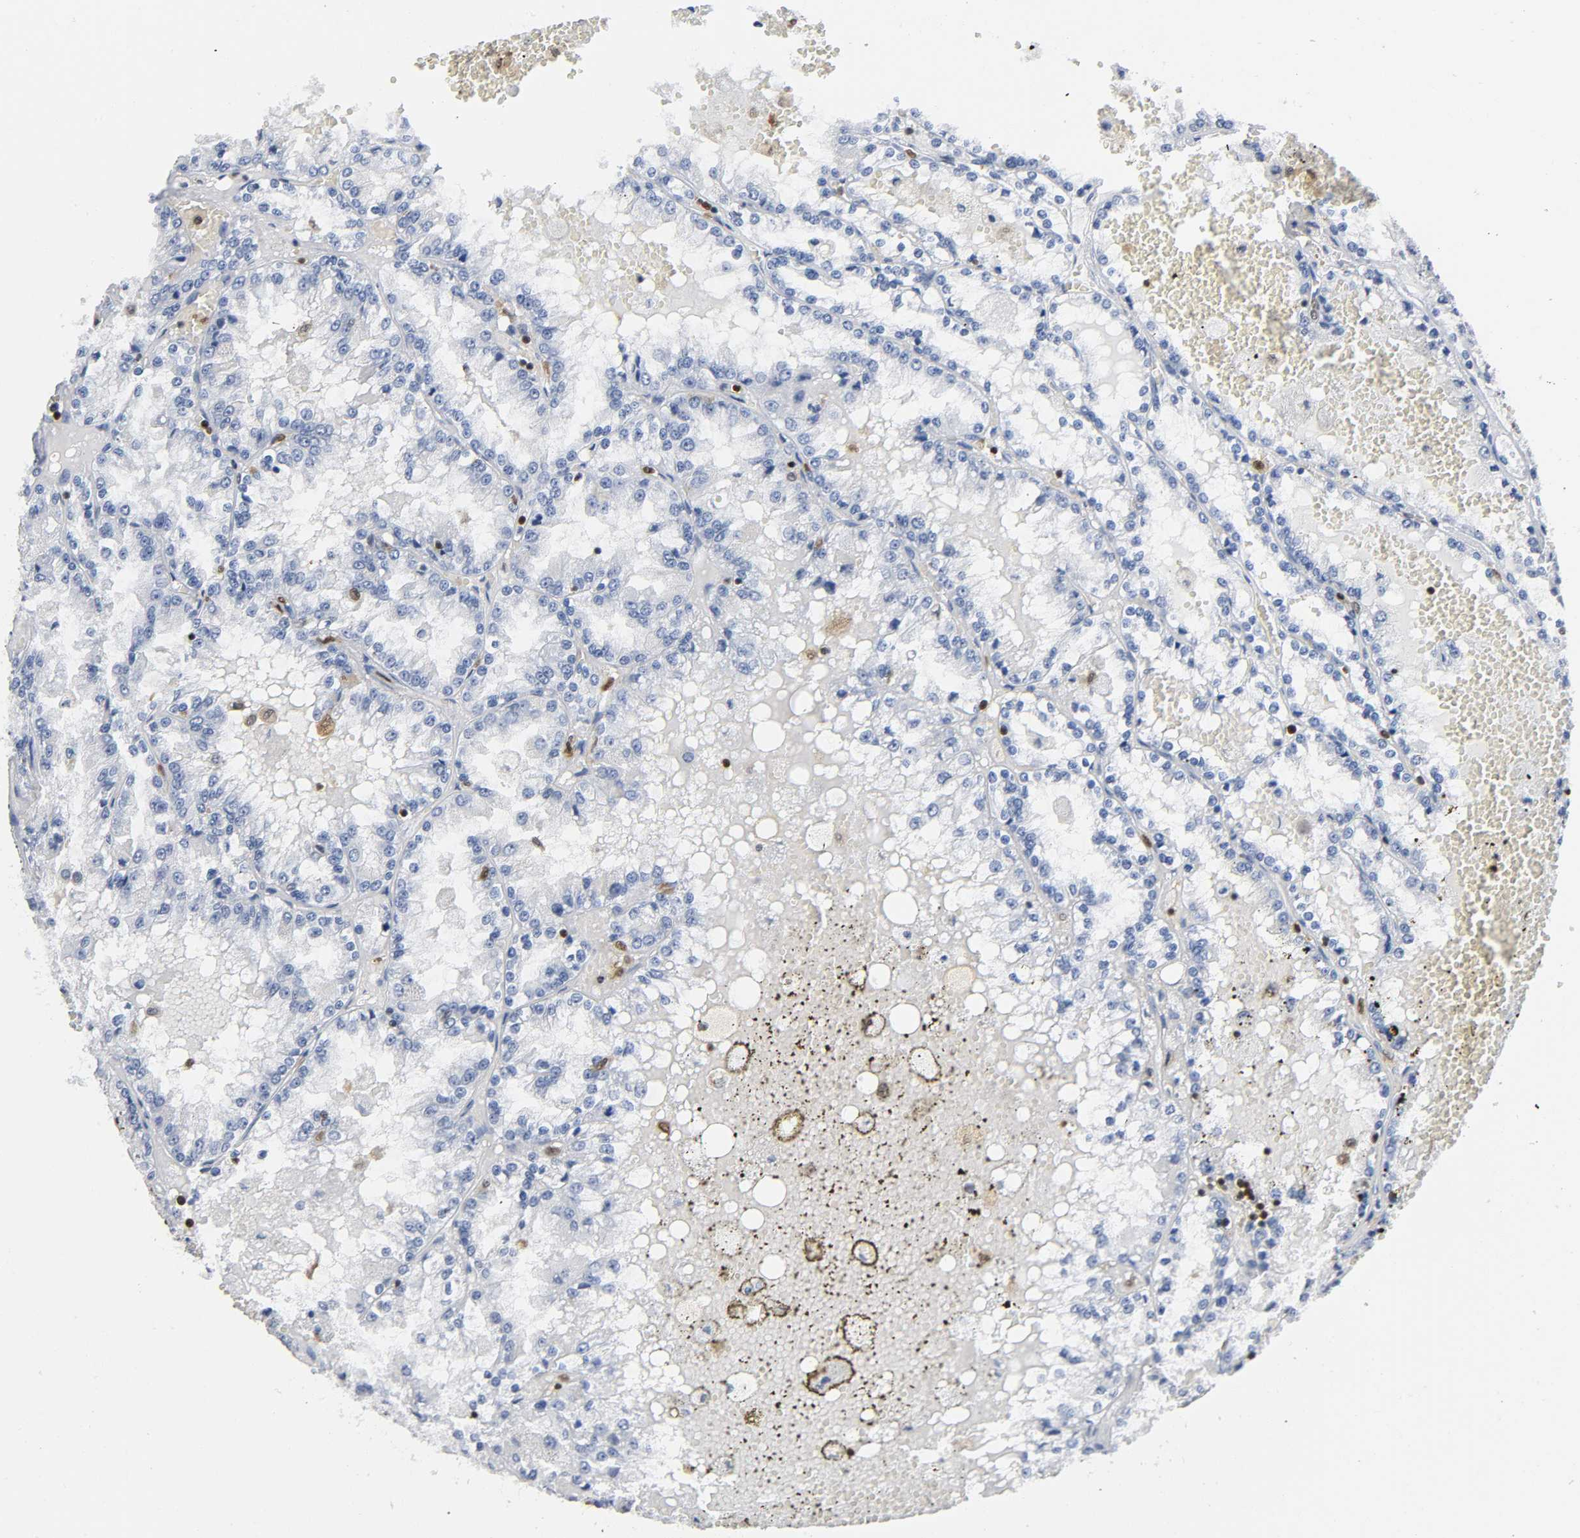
{"staining": {"intensity": "negative", "quantity": "none", "location": "none"}, "tissue": "renal cancer", "cell_type": "Tumor cells", "image_type": "cancer", "snomed": [{"axis": "morphology", "description": "Adenocarcinoma, NOS"}, {"axis": "topography", "description": "Kidney"}], "caption": "Tumor cells are negative for brown protein staining in renal cancer (adenocarcinoma).", "gene": "DOK2", "patient": {"sex": "female", "age": 56}}